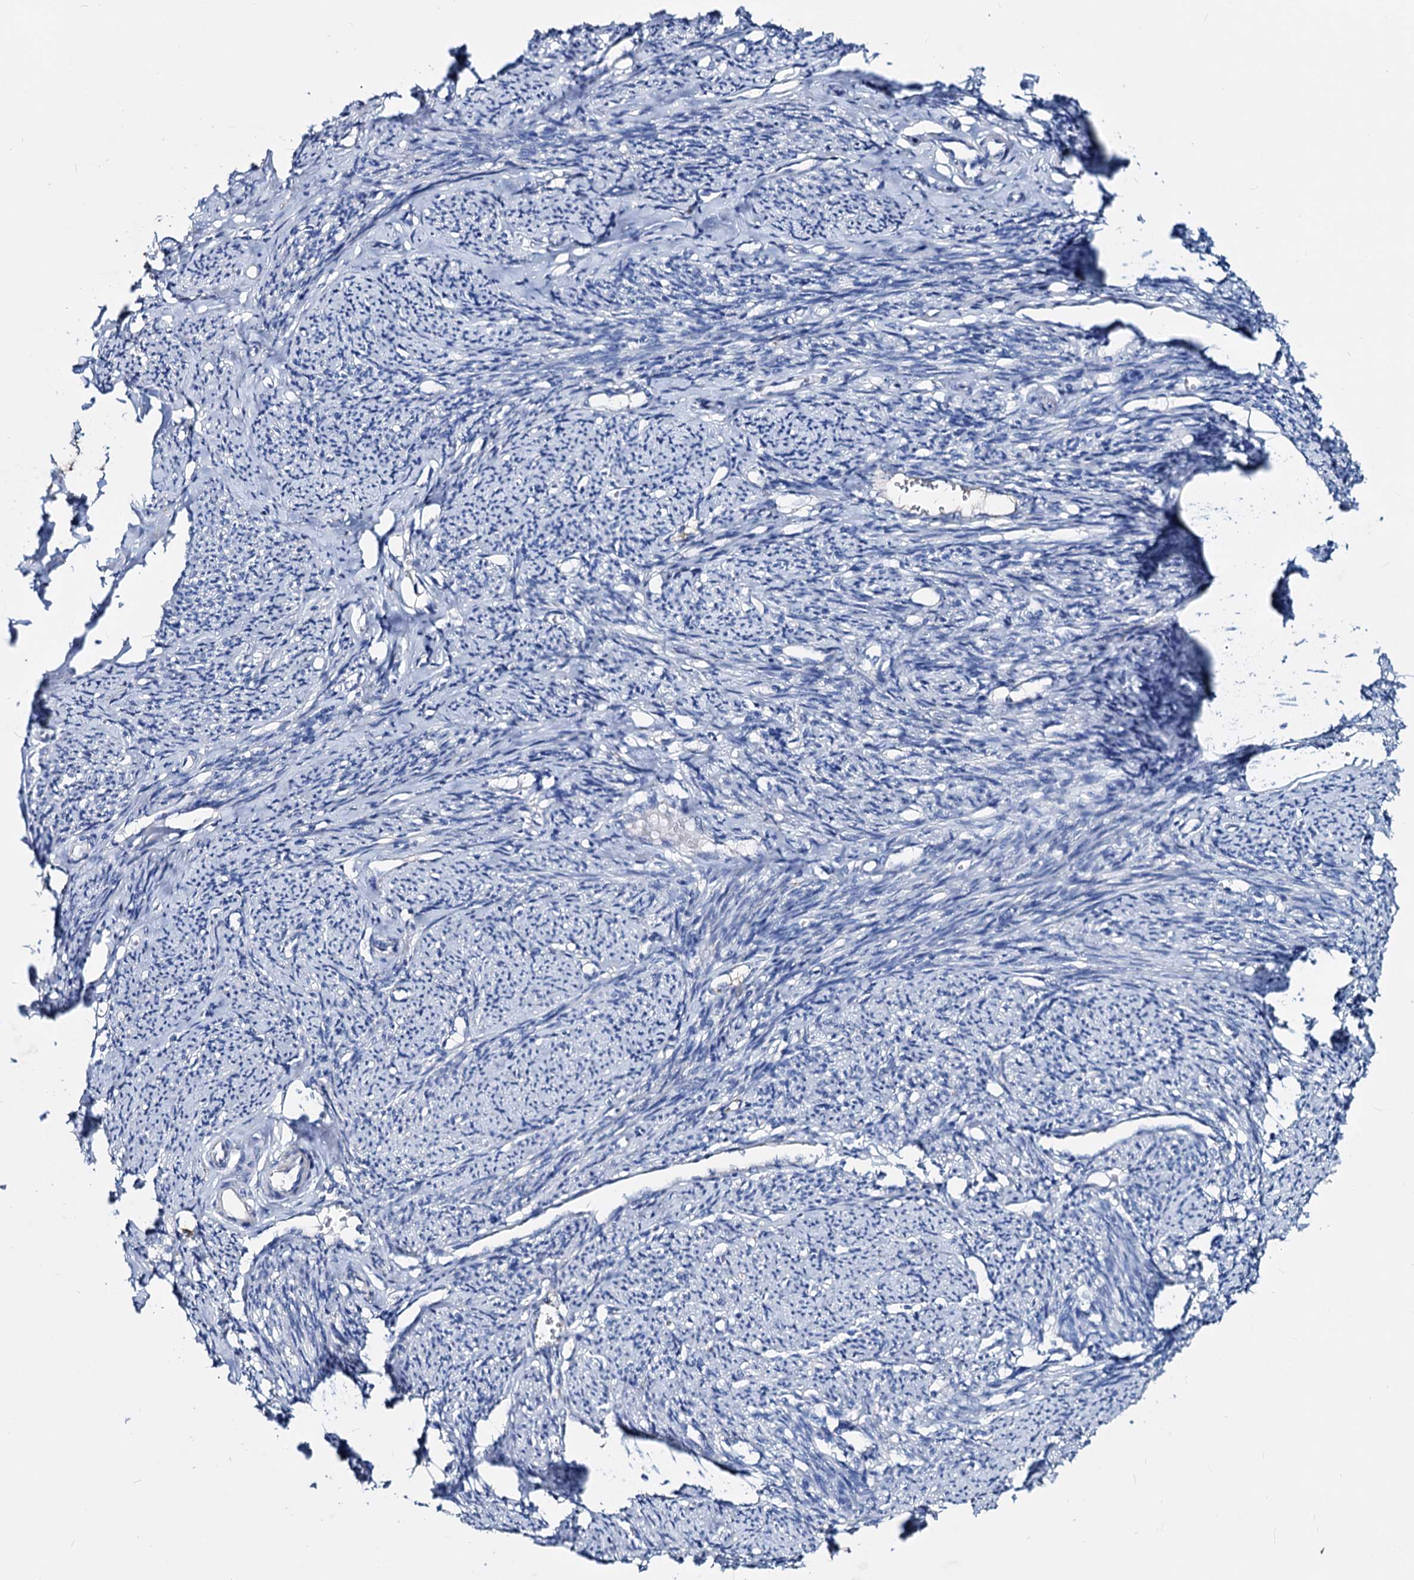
{"staining": {"intensity": "weak", "quantity": "<25%", "location": "cytoplasmic/membranous"}, "tissue": "smooth muscle", "cell_type": "Smooth muscle cells", "image_type": "normal", "snomed": [{"axis": "morphology", "description": "Normal tissue, NOS"}, {"axis": "topography", "description": "Smooth muscle"}, {"axis": "topography", "description": "Uterus"}], "caption": "This histopathology image is of benign smooth muscle stained with immunohistochemistry to label a protein in brown with the nuclei are counter-stained blue. There is no staining in smooth muscle cells. The staining is performed using DAB (3,3'-diaminobenzidine) brown chromogen with nuclei counter-stained in using hematoxylin.", "gene": "ACY3", "patient": {"sex": "female", "age": 59}}